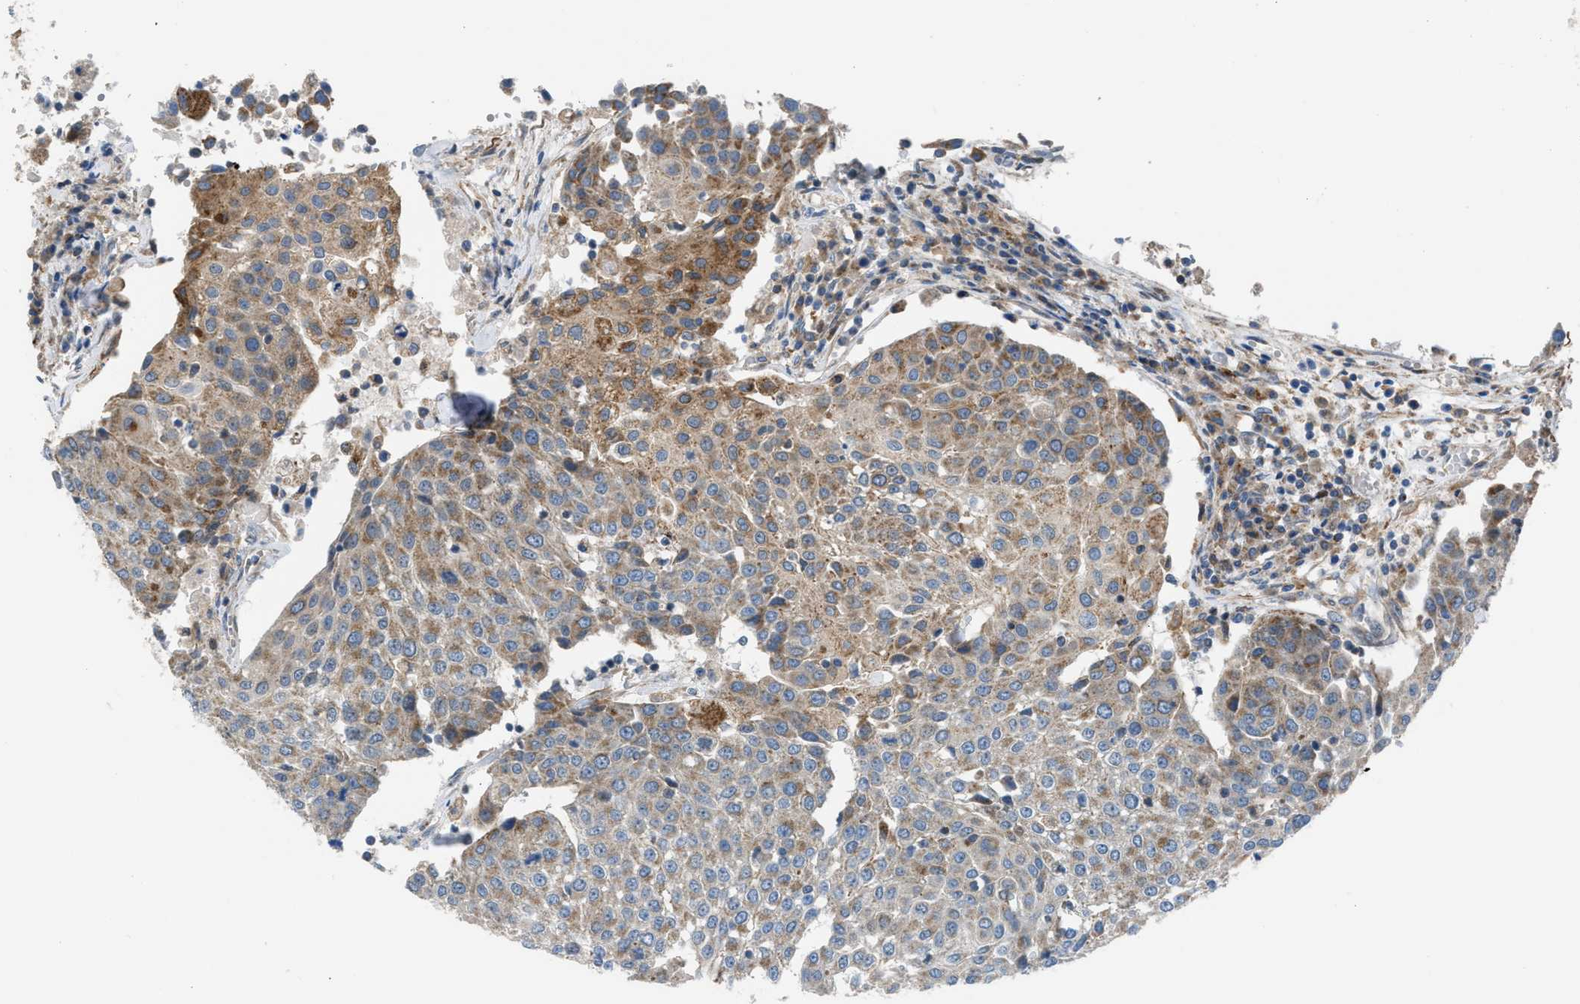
{"staining": {"intensity": "moderate", "quantity": "25%-75%", "location": "cytoplasmic/membranous"}, "tissue": "urothelial cancer", "cell_type": "Tumor cells", "image_type": "cancer", "snomed": [{"axis": "morphology", "description": "Urothelial carcinoma, High grade"}, {"axis": "topography", "description": "Urinary bladder"}], "caption": "DAB immunohistochemical staining of human high-grade urothelial carcinoma displays moderate cytoplasmic/membranous protein expression in about 25%-75% of tumor cells. (IHC, brightfield microscopy, high magnification).", "gene": "SLC10A3", "patient": {"sex": "female", "age": 85}}